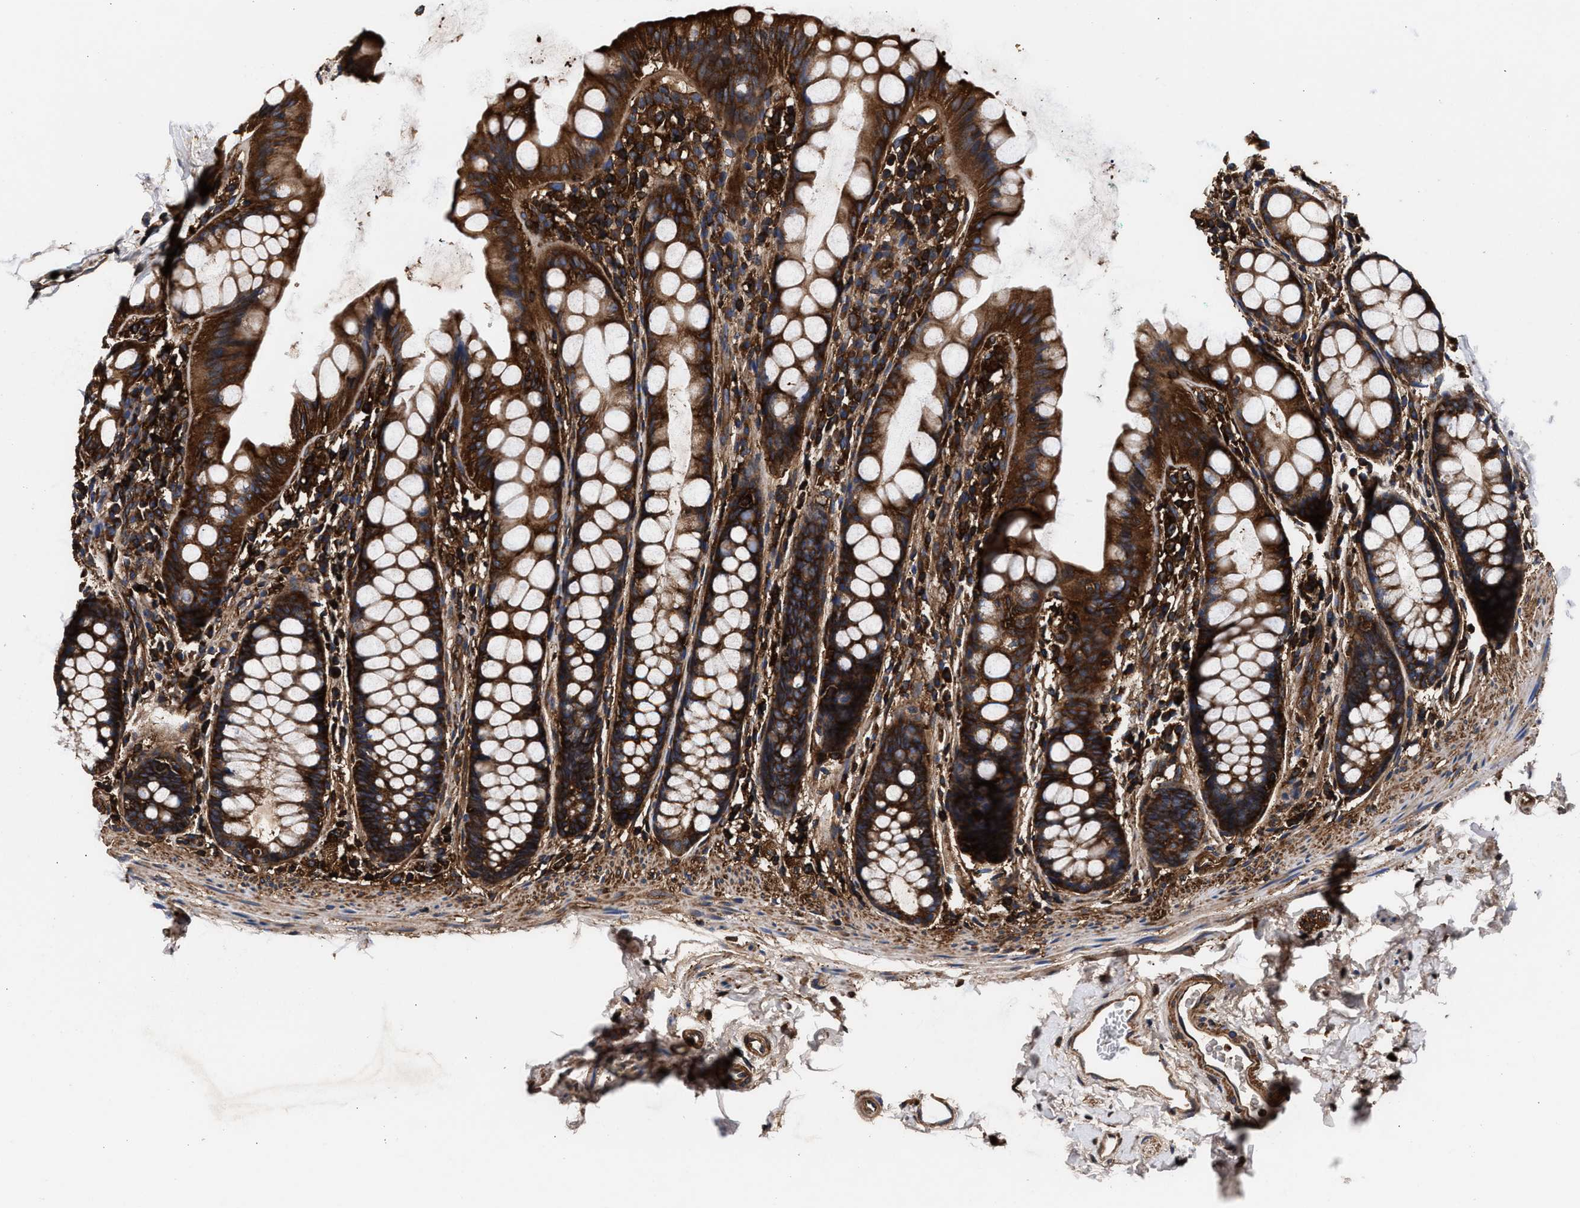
{"staining": {"intensity": "strong", "quantity": ">75%", "location": "cytoplasmic/membranous"}, "tissue": "rectum", "cell_type": "Glandular cells", "image_type": "normal", "snomed": [{"axis": "morphology", "description": "Normal tissue, NOS"}, {"axis": "topography", "description": "Rectum"}], "caption": "Rectum was stained to show a protein in brown. There is high levels of strong cytoplasmic/membranous positivity in about >75% of glandular cells.", "gene": "ENSG00000286112", "patient": {"sex": "female", "age": 65}}